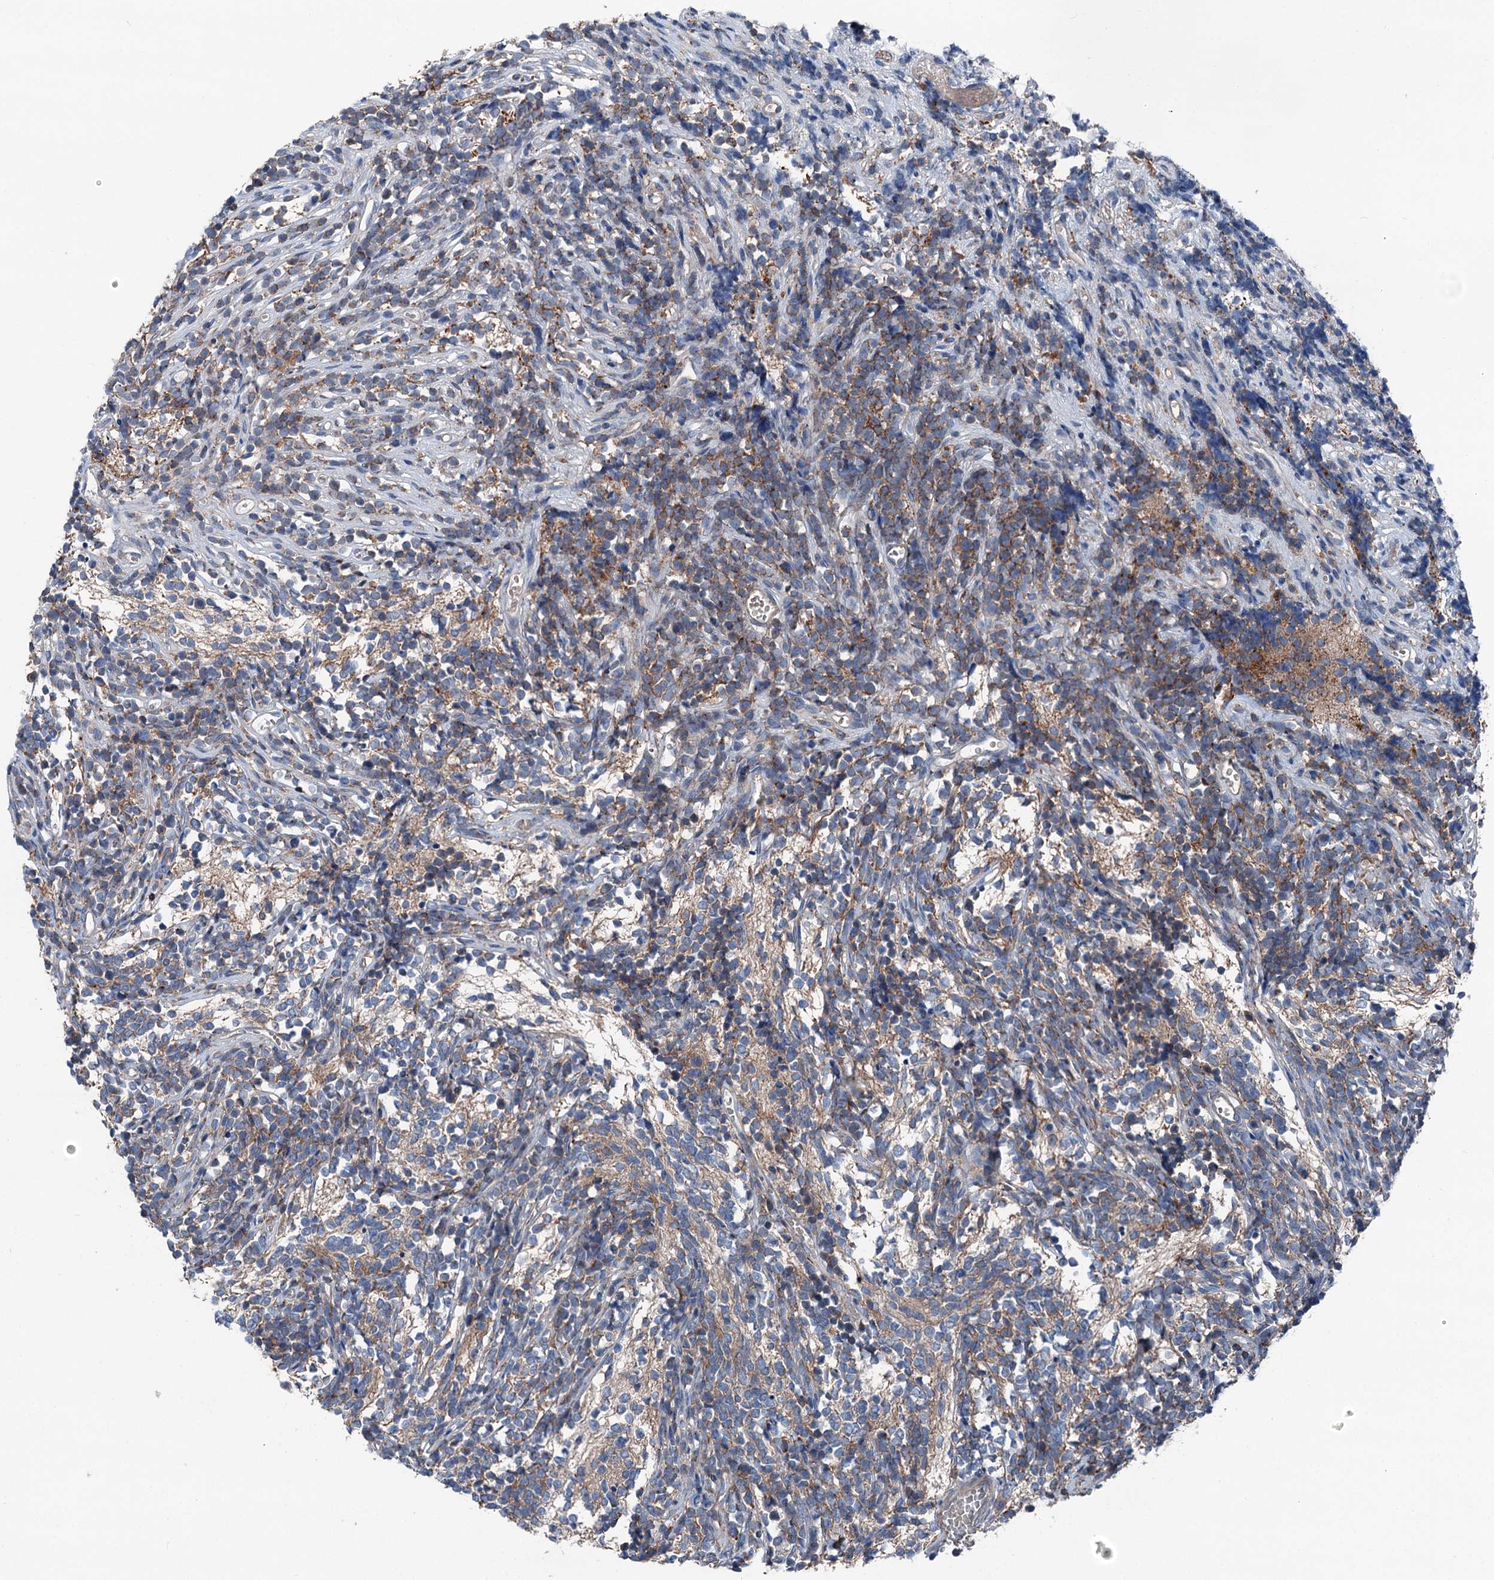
{"staining": {"intensity": "moderate", "quantity": "<25%", "location": "cytoplasmic/membranous"}, "tissue": "glioma", "cell_type": "Tumor cells", "image_type": "cancer", "snomed": [{"axis": "morphology", "description": "Glioma, malignant, Low grade"}, {"axis": "topography", "description": "Brain"}], "caption": "Immunohistochemical staining of human malignant glioma (low-grade) shows moderate cytoplasmic/membranous protein staining in approximately <25% of tumor cells.", "gene": "RUFY1", "patient": {"sex": "female", "age": 1}}